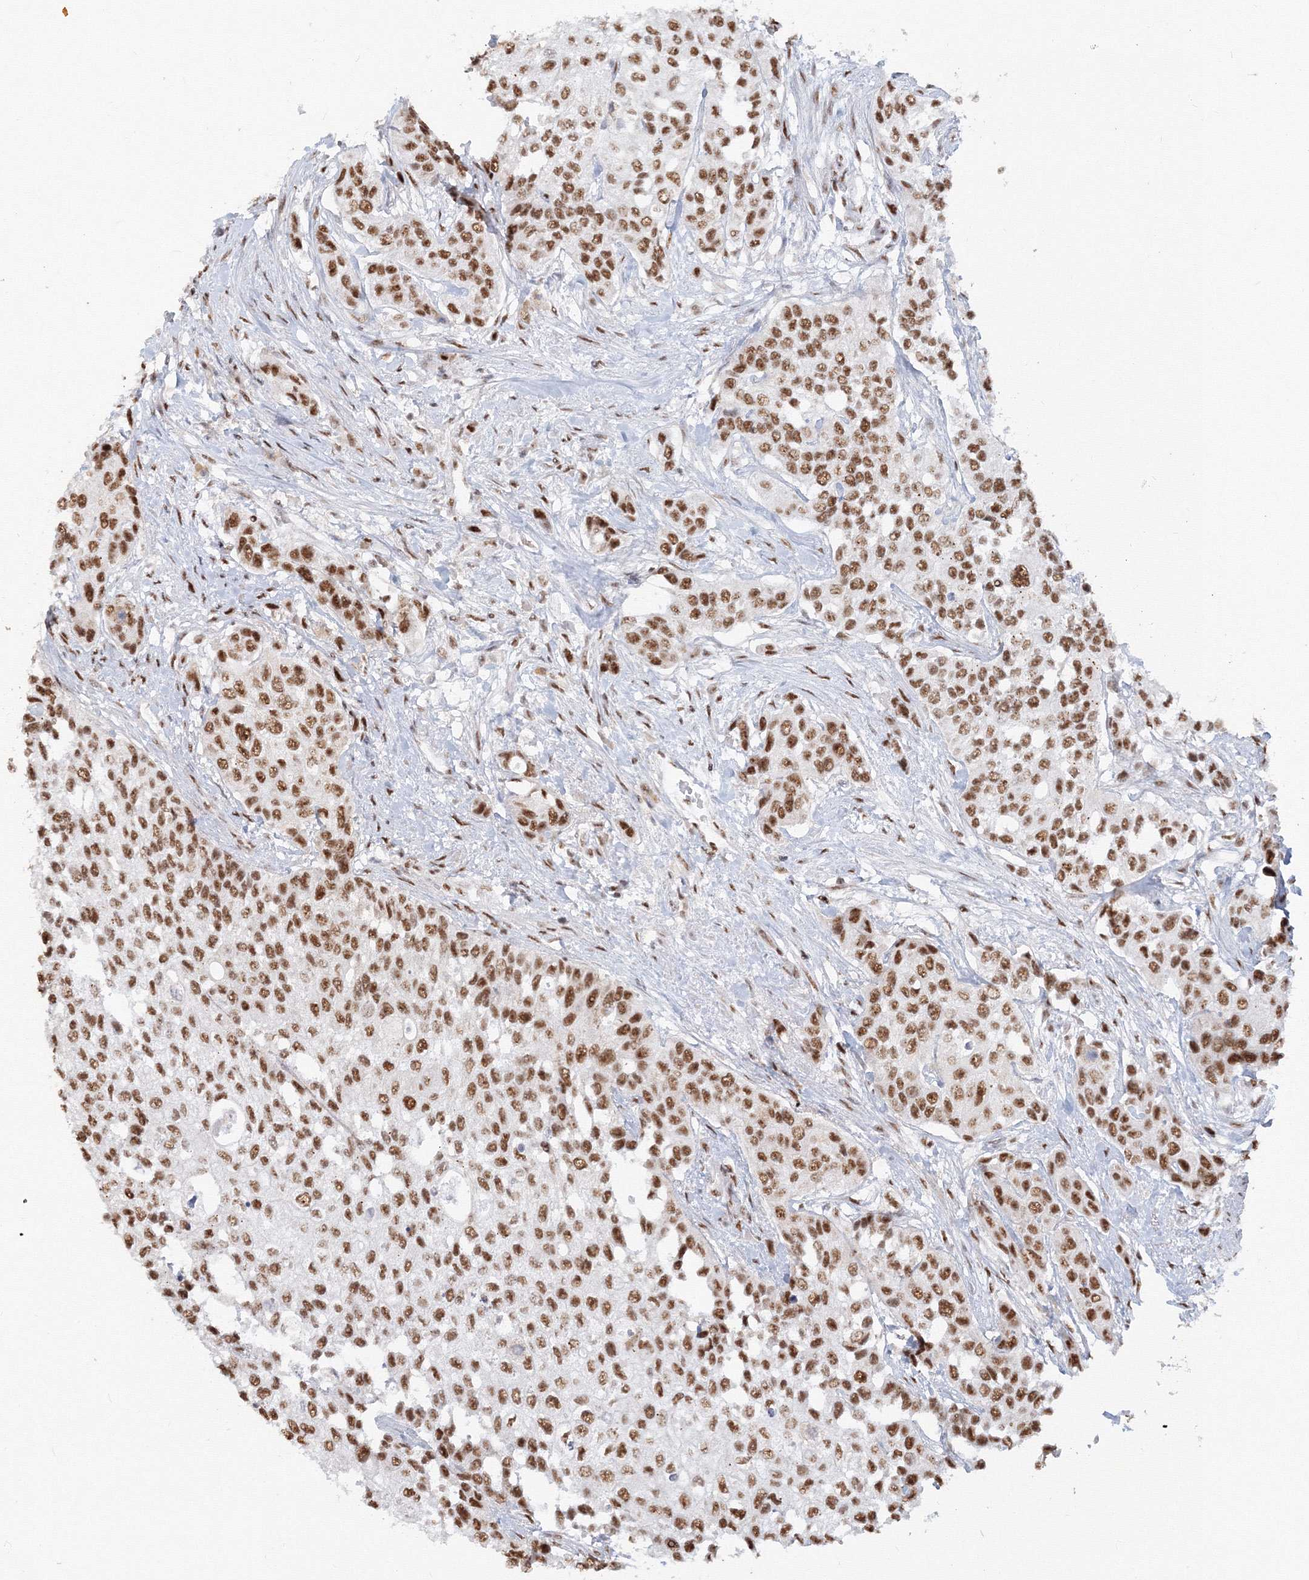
{"staining": {"intensity": "strong", "quantity": ">75%", "location": "nuclear"}, "tissue": "urothelial cancer", "cell_type": "Tumor cells", "image_type": "cancer", "snomed": [{"axis": "morphology", "description": "Normal tissue, NOS"}, {"axis": "morphology", "description": "Urothelial carcinoma, High grade"}, {"axis": "topography", "description": "Vascular tissue"}, {"axis": "topography", "description": "Urinary bladder"}], "caption": "An image of high-grade urothelial carcinoma stained for a protein displays strong nuclear brown staining in tumor cells.", "gene": "PPP4R2", "patient": {"sex": "female", "age": 56}}